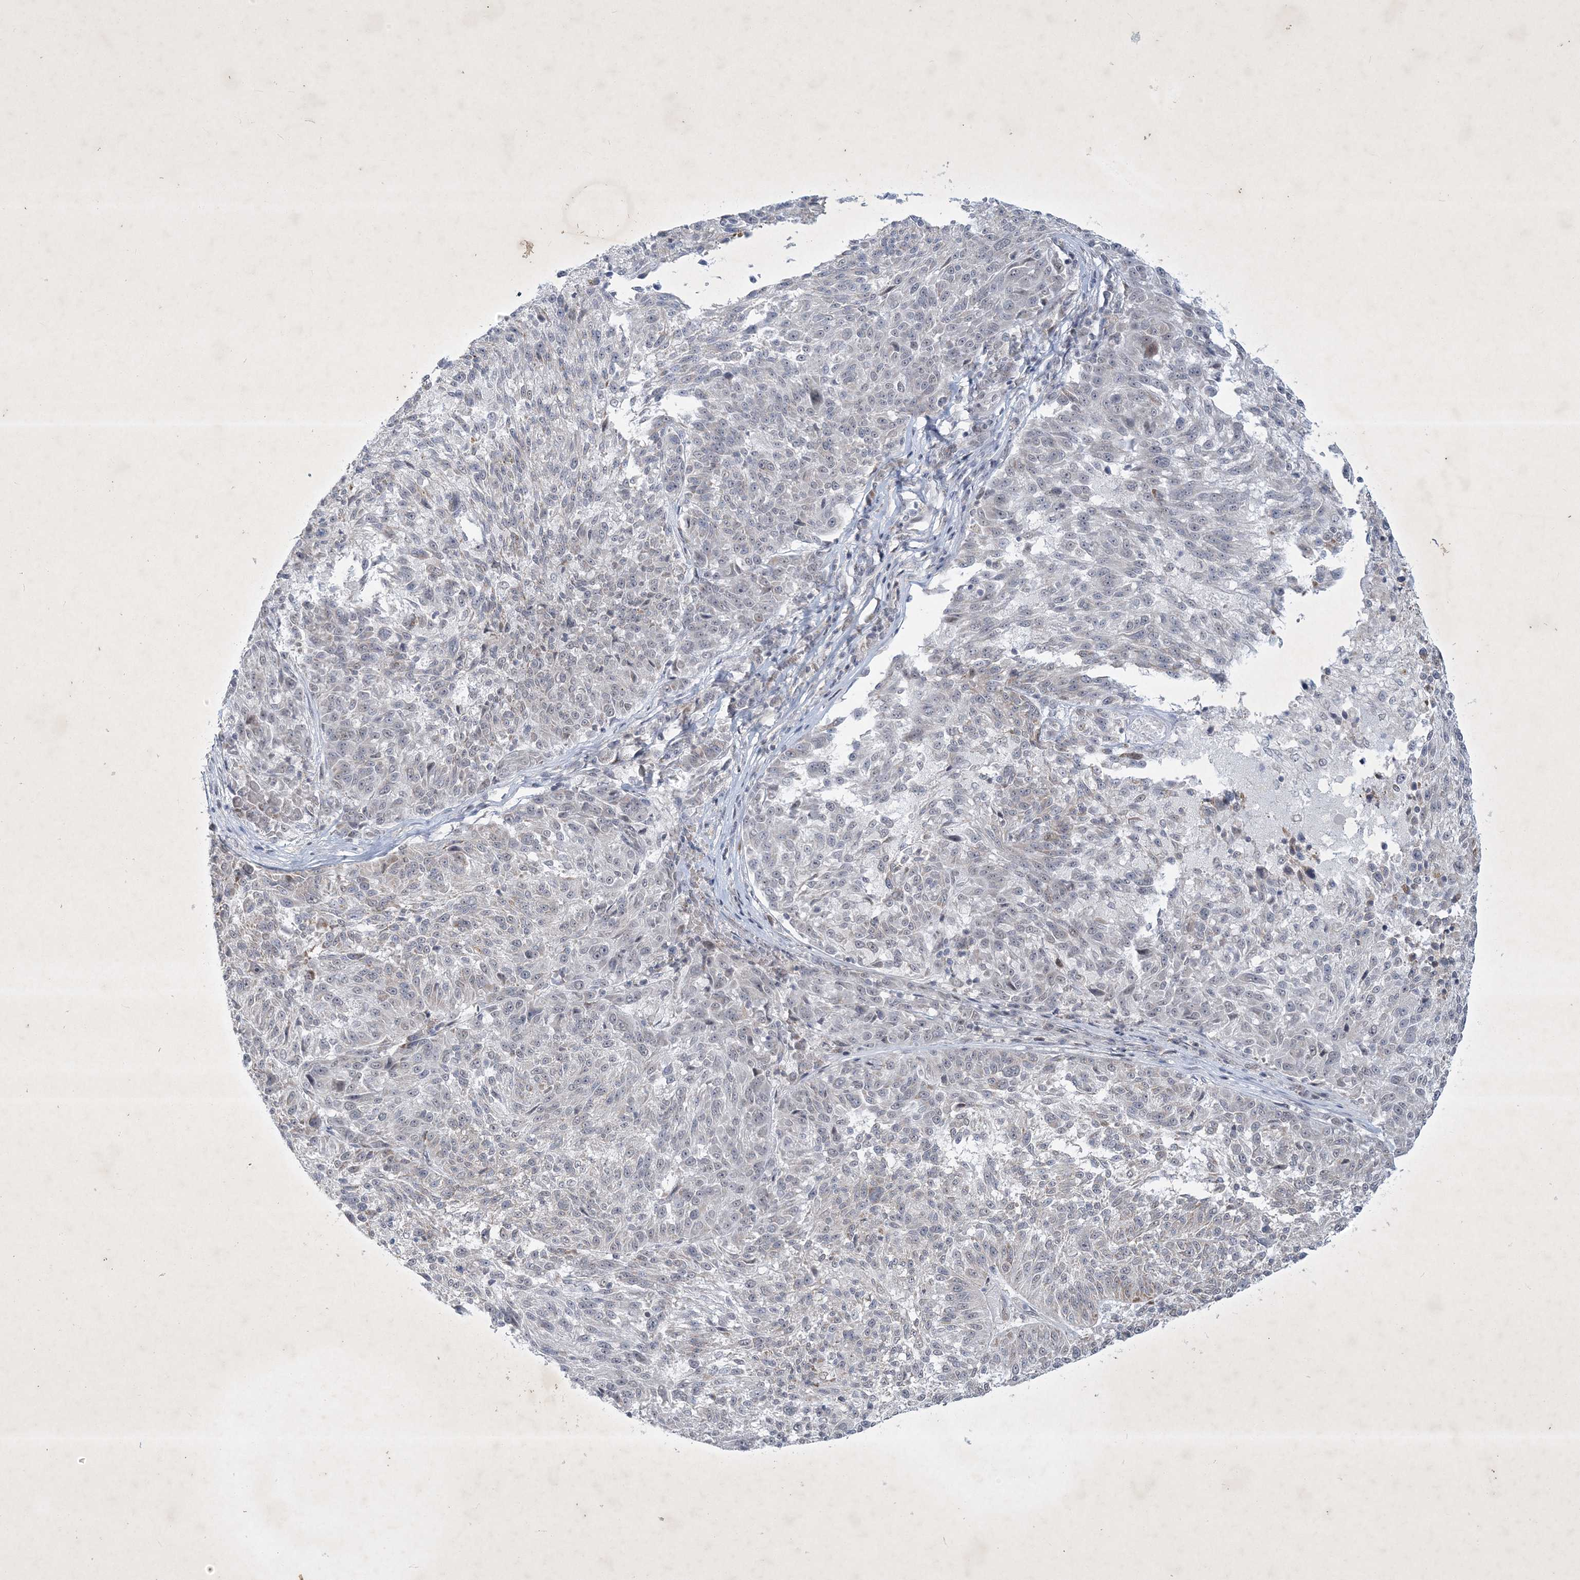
{"staining": {"intensity": "negative", "quantity": "none", "location": "none"}, "tissue": "melanoma", "cell_type": "Tumor cells", "image_type": "cancer", "snomed": [{"axis": "morphology", "description": "Malignant melanoma, NOS"}, {"axis": "topography", "description": "Skin"}], "caption": "An immunohistochemistry (IHC) image of melanoma is shown. There is no staining in tumor cells of melanoma. (Stains: DAB immunohistochemistry (IHC) with hematoxylin counter stain, Microscopy: brightfield microscopy at high magnification).", "gene": "ZBTB9", "patient": {"sex": "male", "age": 53}}